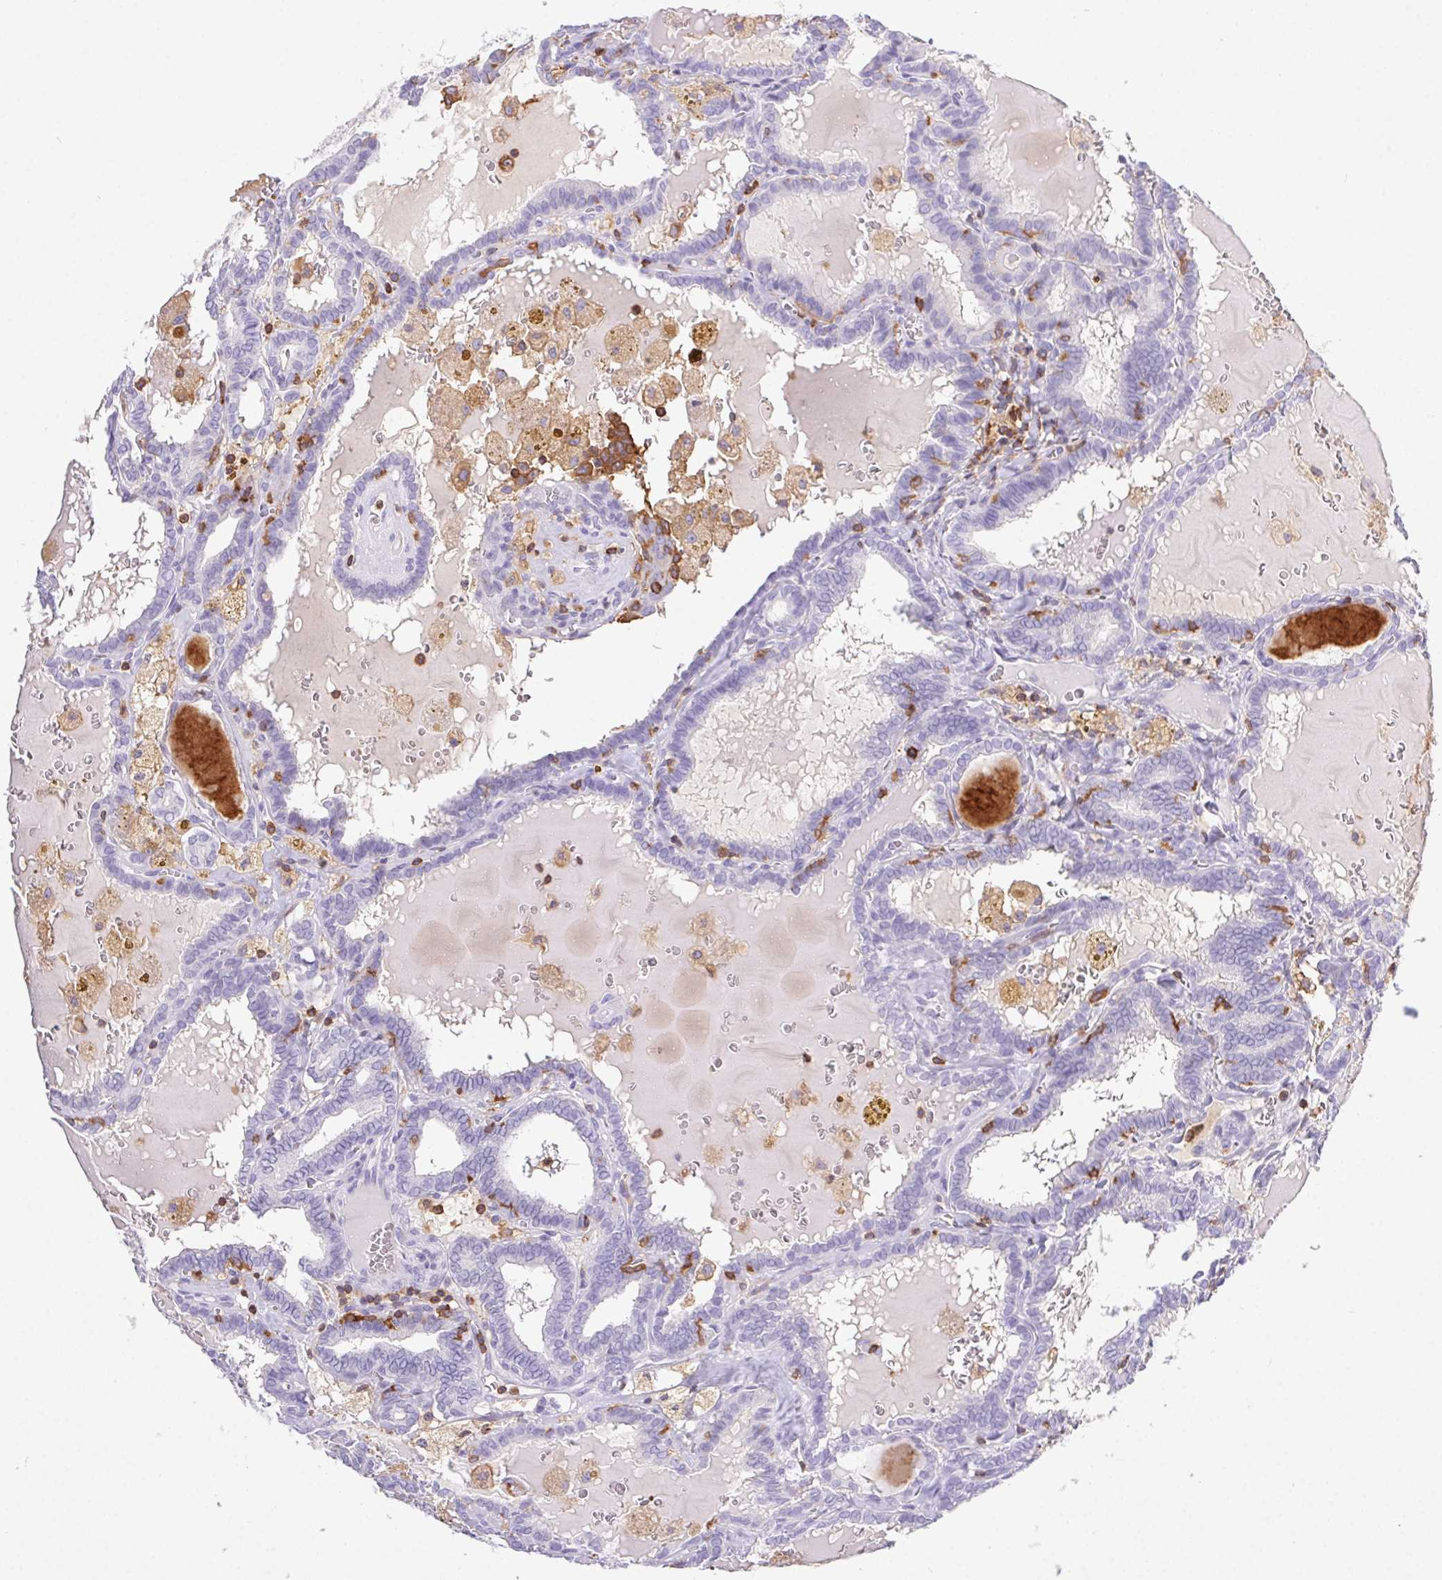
{"staining": {"intensity": "negative", "quantity": "none", "location": "none"}, "tissue": "thyroid cancer", "cell_type": "Tumor cells", "image_type": "cancer", "snomed": [{"axis": "morphology", "description": "Papillary adenocarcinoma, NOS"}, {"axis": "topography", "description": "Thyroid gland"}], "caption": "DAB (3,3'-diaminobenzidine) immunohistochemical staining of human papillary adenocarcinoma (thyroid) demonstrates no significant staining in tumor cells.", "gene": "APBB1IP", "patient": {"sex": "female", "age": 39}}